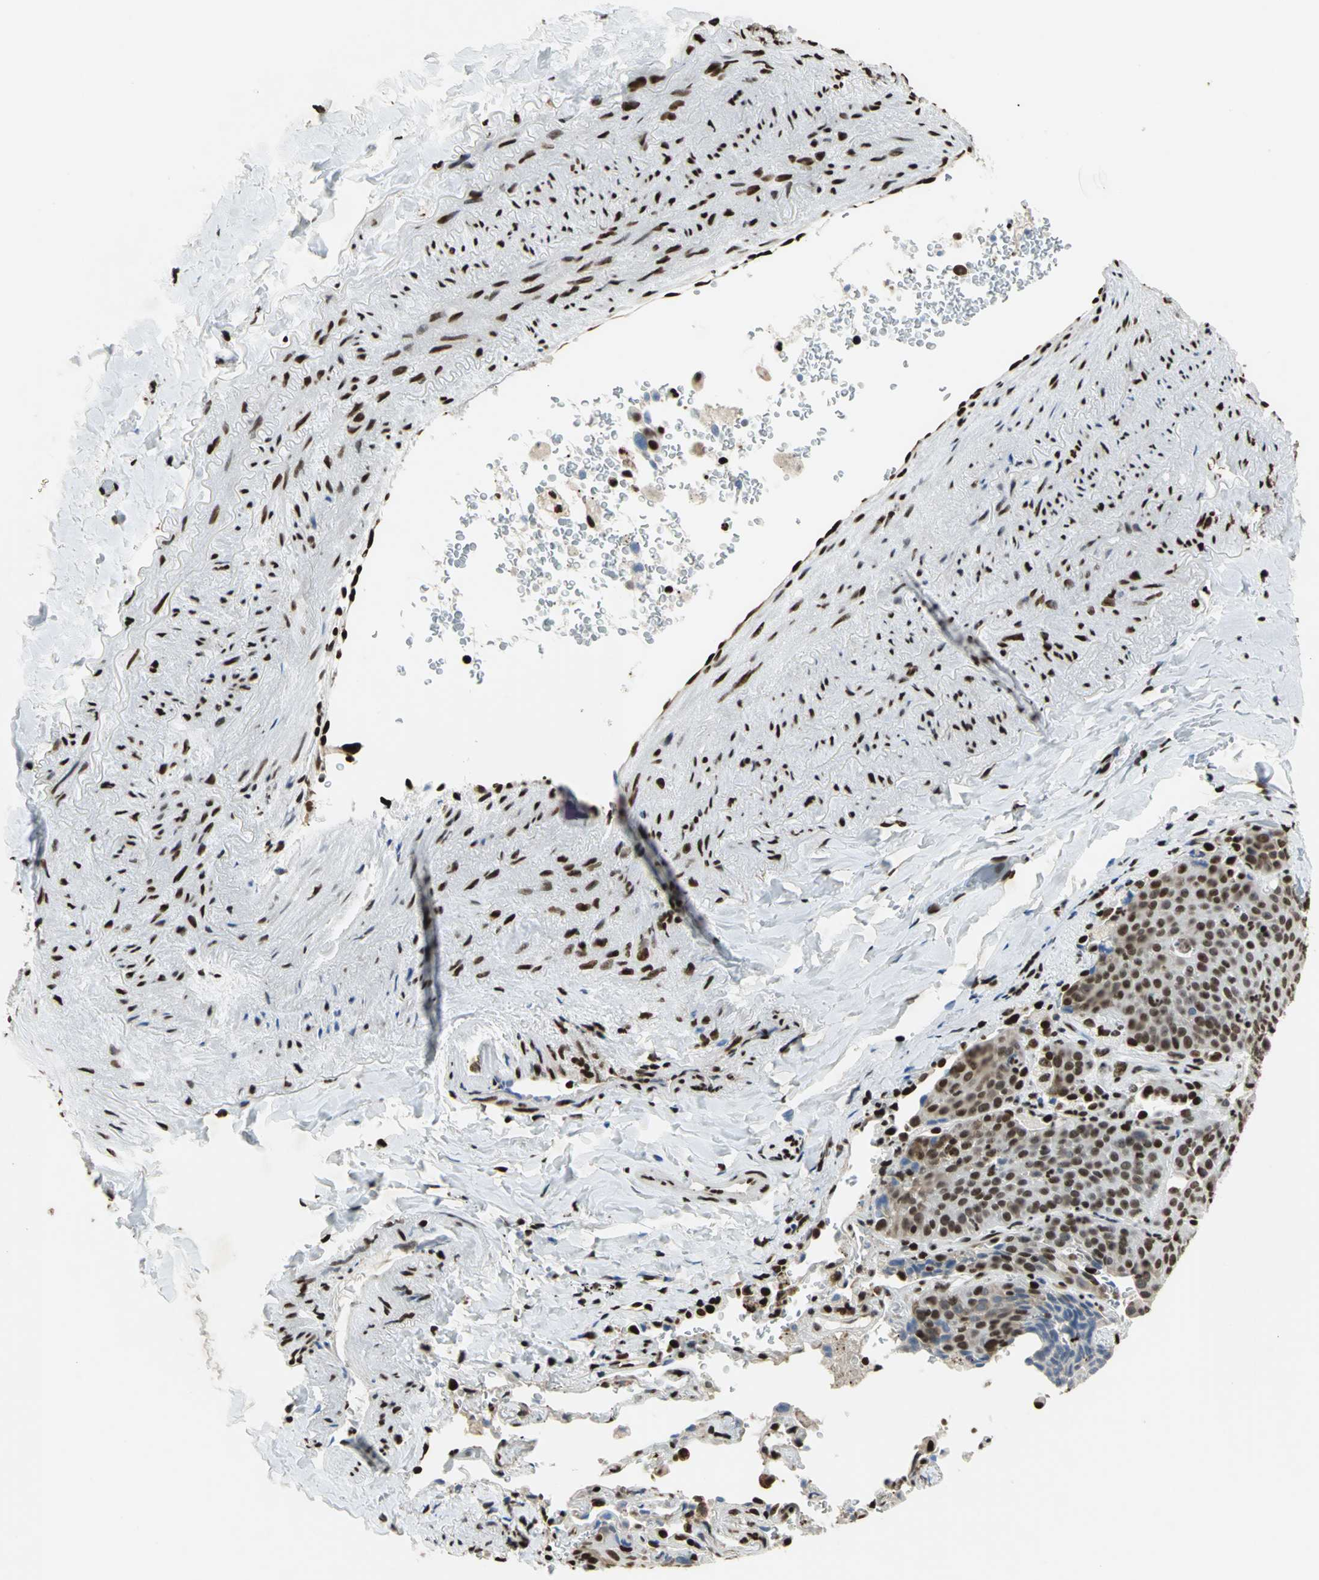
{"staining": {"intensity": "strong", "quantity": ">75%", "location": "nuclear"}, "tissue": "lung cancer", "cell_type": "Tumor cells", "image_type": "cancer", "snomed": [{"axis": "morphology", "description": "Squamous cell carcinoma, NOS"}, {"axis": "topography", "description": "Lung"}], "caption": "DAB (3,3'-diaminobenzidine) immunohistochemical staining of human lung squamous cell carcinoma exhibits strong nuclear protein positivity in about >75% of tumor cells. (DAB (3,3'-diaminobenzidine) IHC with brightfield microscopy, high magnification).", "gene": "HMGB1", "patient": {"sex": "male", "age": 54}}